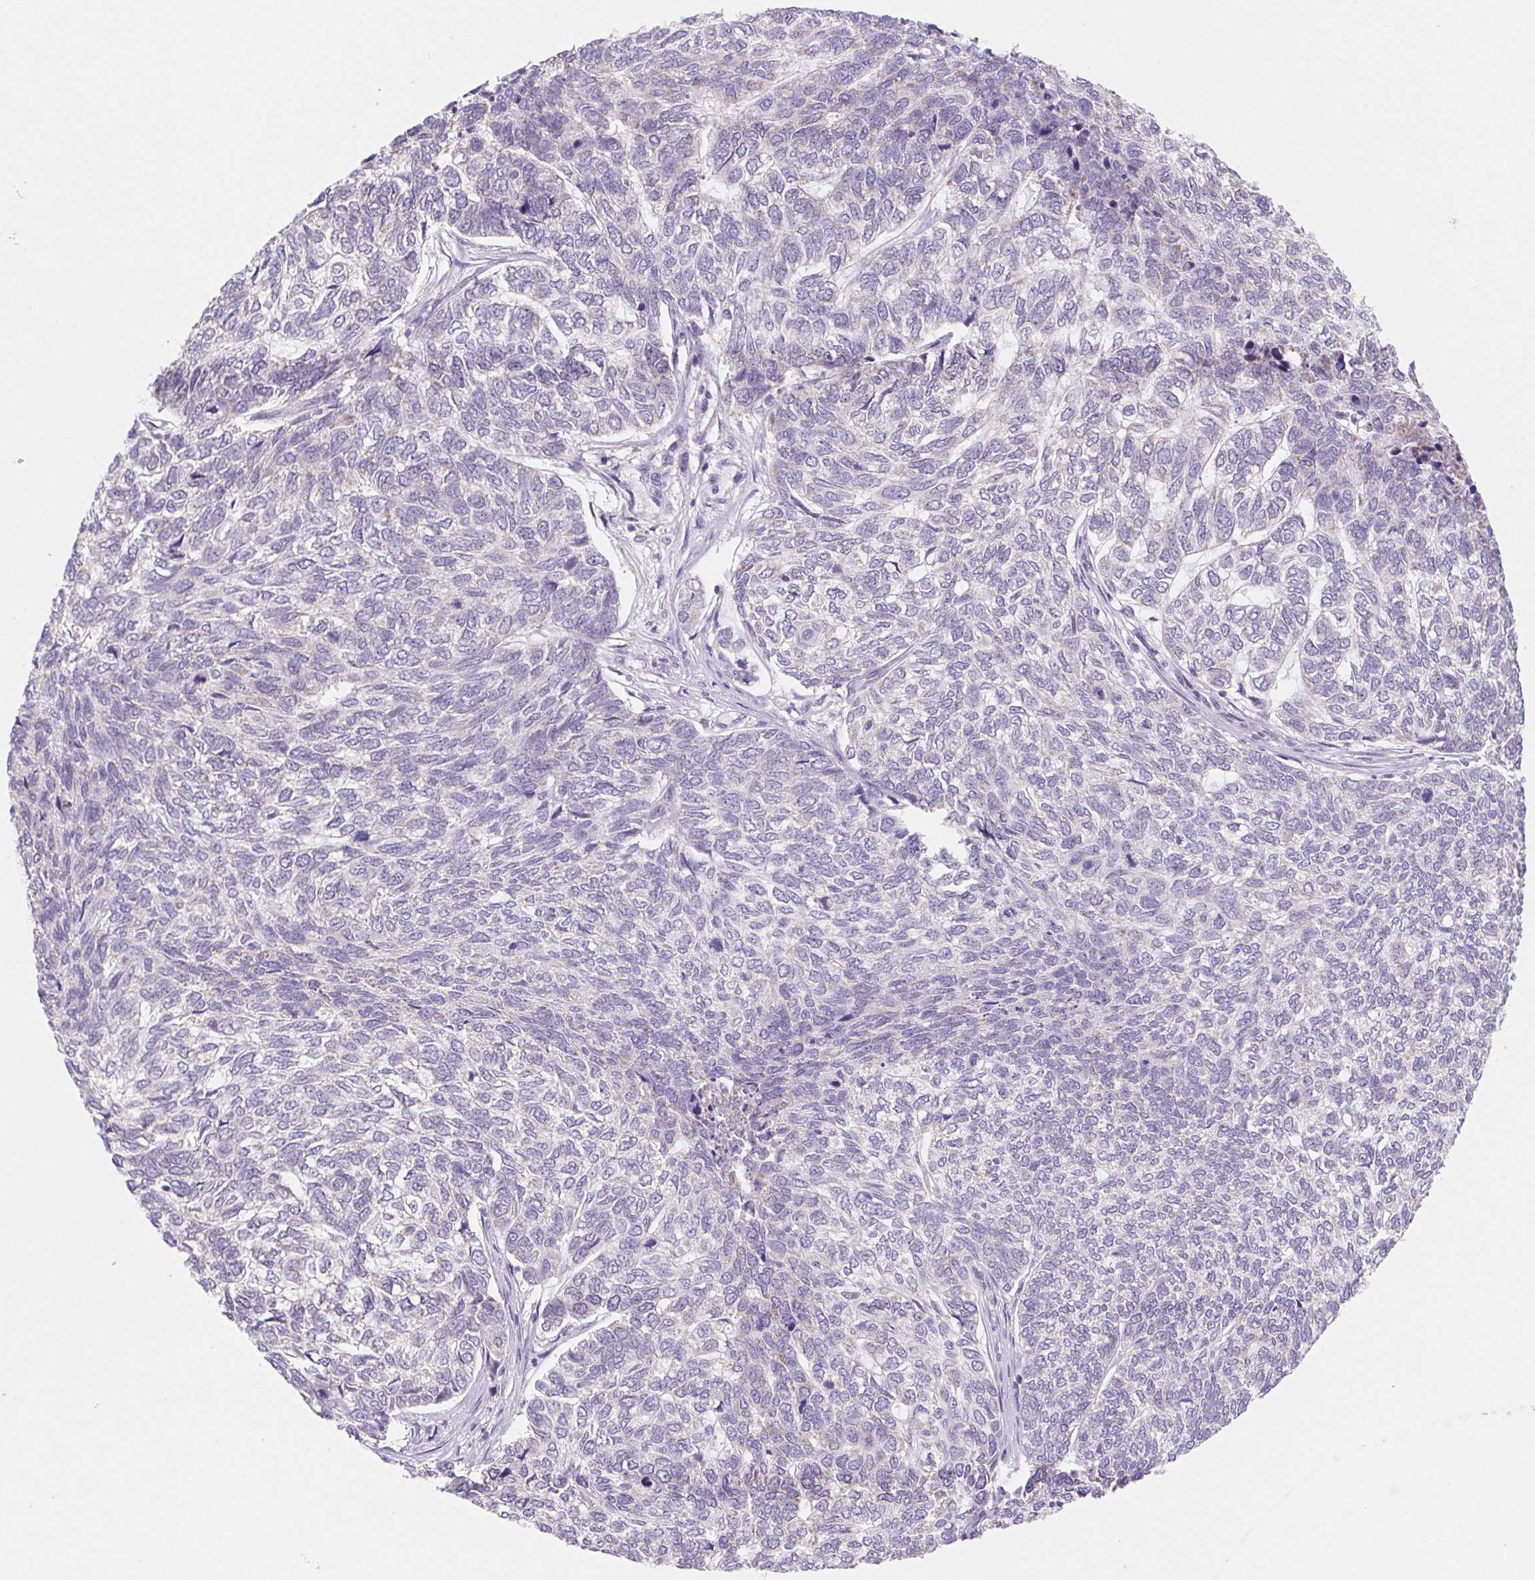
{"staining": {"intensity": "negative", "quantity": "none", "location": "none"}, "tissue": "skin cancer", "cell_type": "Tumor cells", "image_type": "cancer", "snomed": [{"axis": "morphology", "description": "Basal cell carcinoma"}, {"axis": "topography", "description": "Skin"}], "caption": "IHC histopathology image of basal cell carcinoma (skin) stained for a protein (brown), which demonstrates no staining in tumor cells. (Brightfield microscopy of DAB (3,3'-diaminobenzidine) immunohistochemistry at high magnification).", "gene": "DPPA5", "patient": {"sex": "female", "age": 65}}